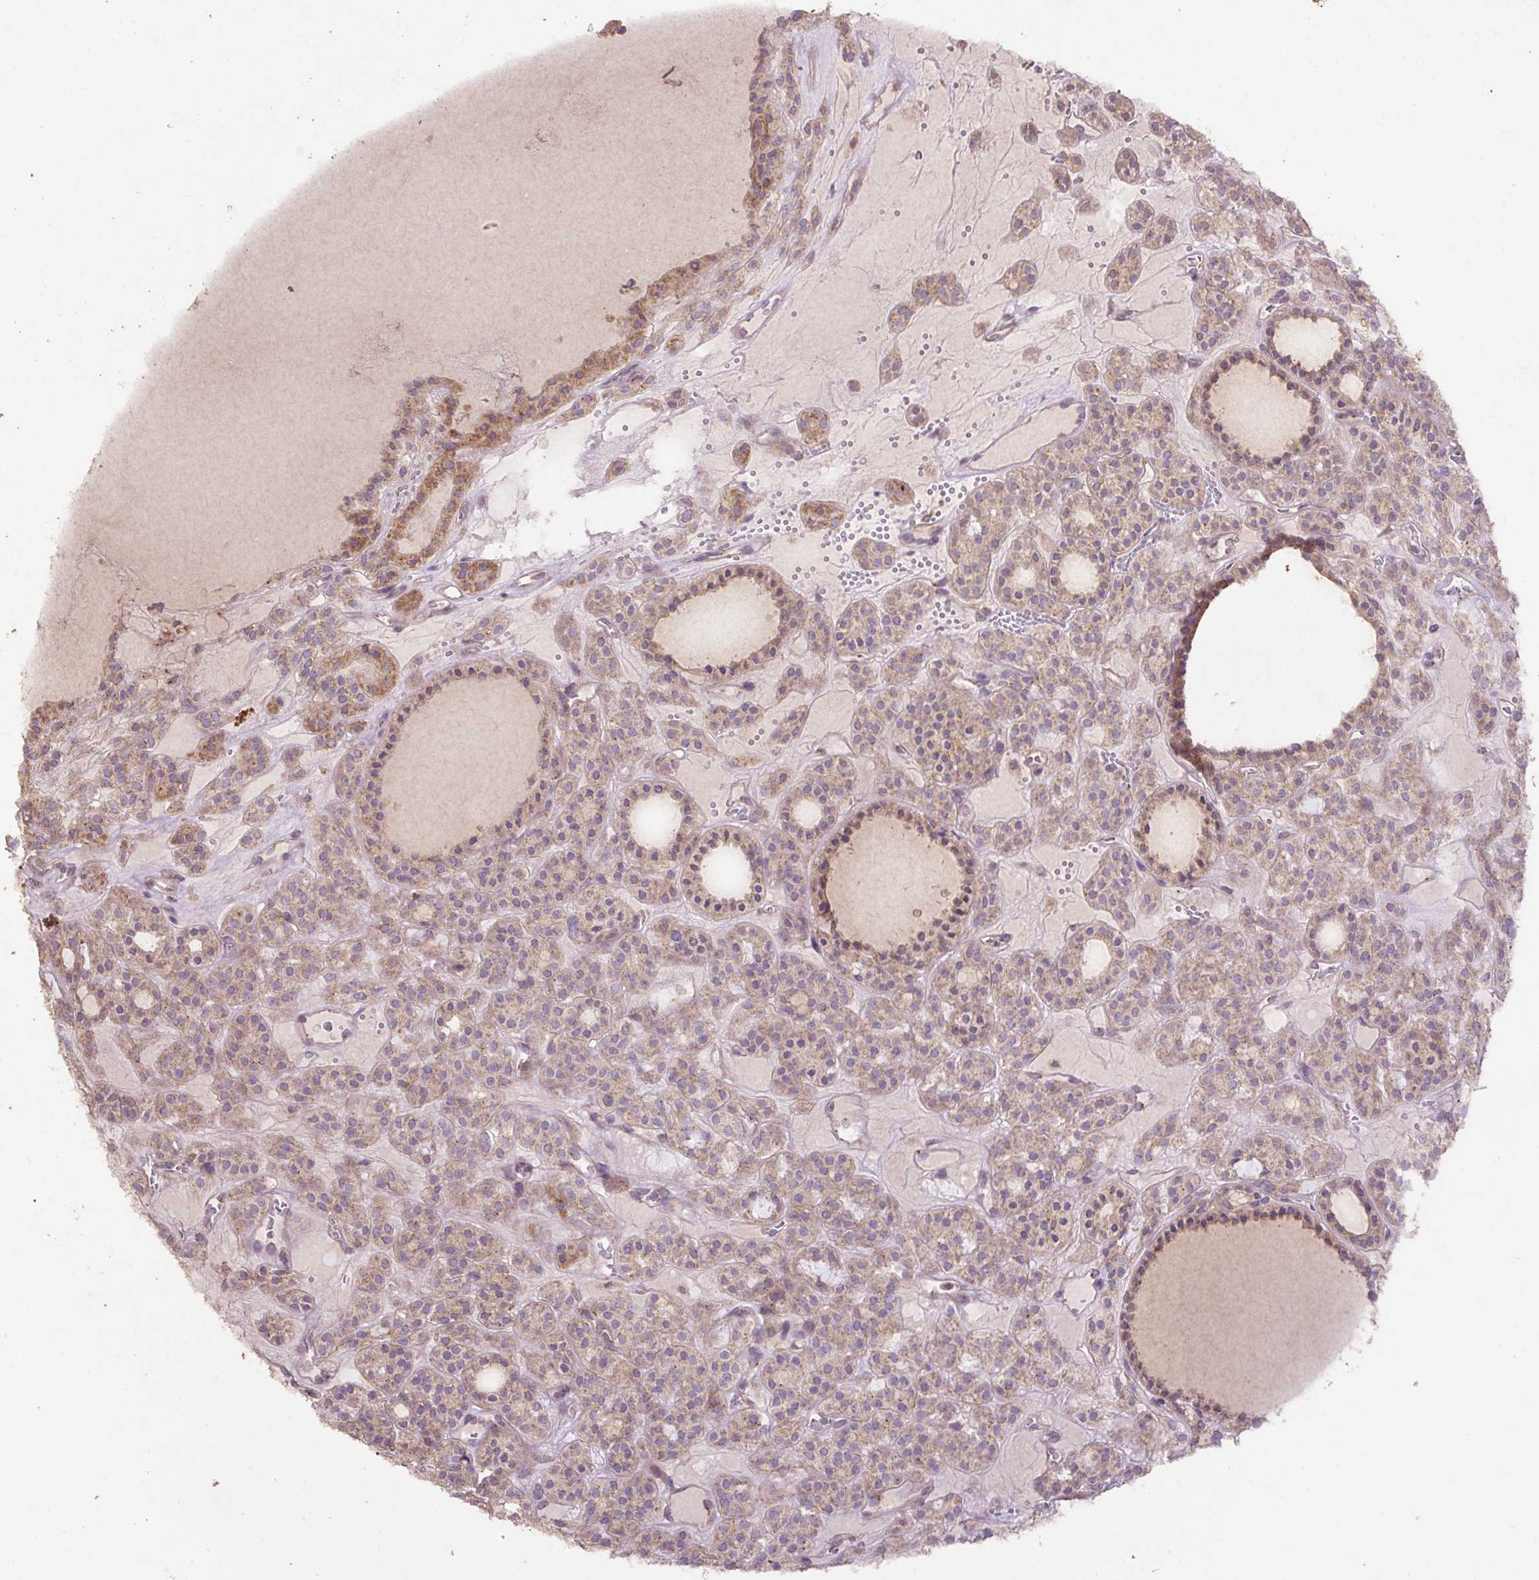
{"staining": {"intensity": "weak", "quantity": "25%-75%", "location": "cytoplasmic/membranous"}, "tissue": "thyroid cancer", "cell_type": "Tumor cells", "image_type": "cancer", "snomed": [{"axis": "morphology", "description": "Follicular adenoma carcinoma, NOS"}, {"axis": "topography", "description": "Thyroid gland"}], "caption": "IHC (DAB (3,3'-diaminobenzidine)) staining of thyroid cancer (follicular adenoma carcinoma) shows weak cytoplasmic/membranous protein positivity in about 25%-75% of tumor cells.", "gene": "ABR", "patient": {"sex": "female", "age": 63}}